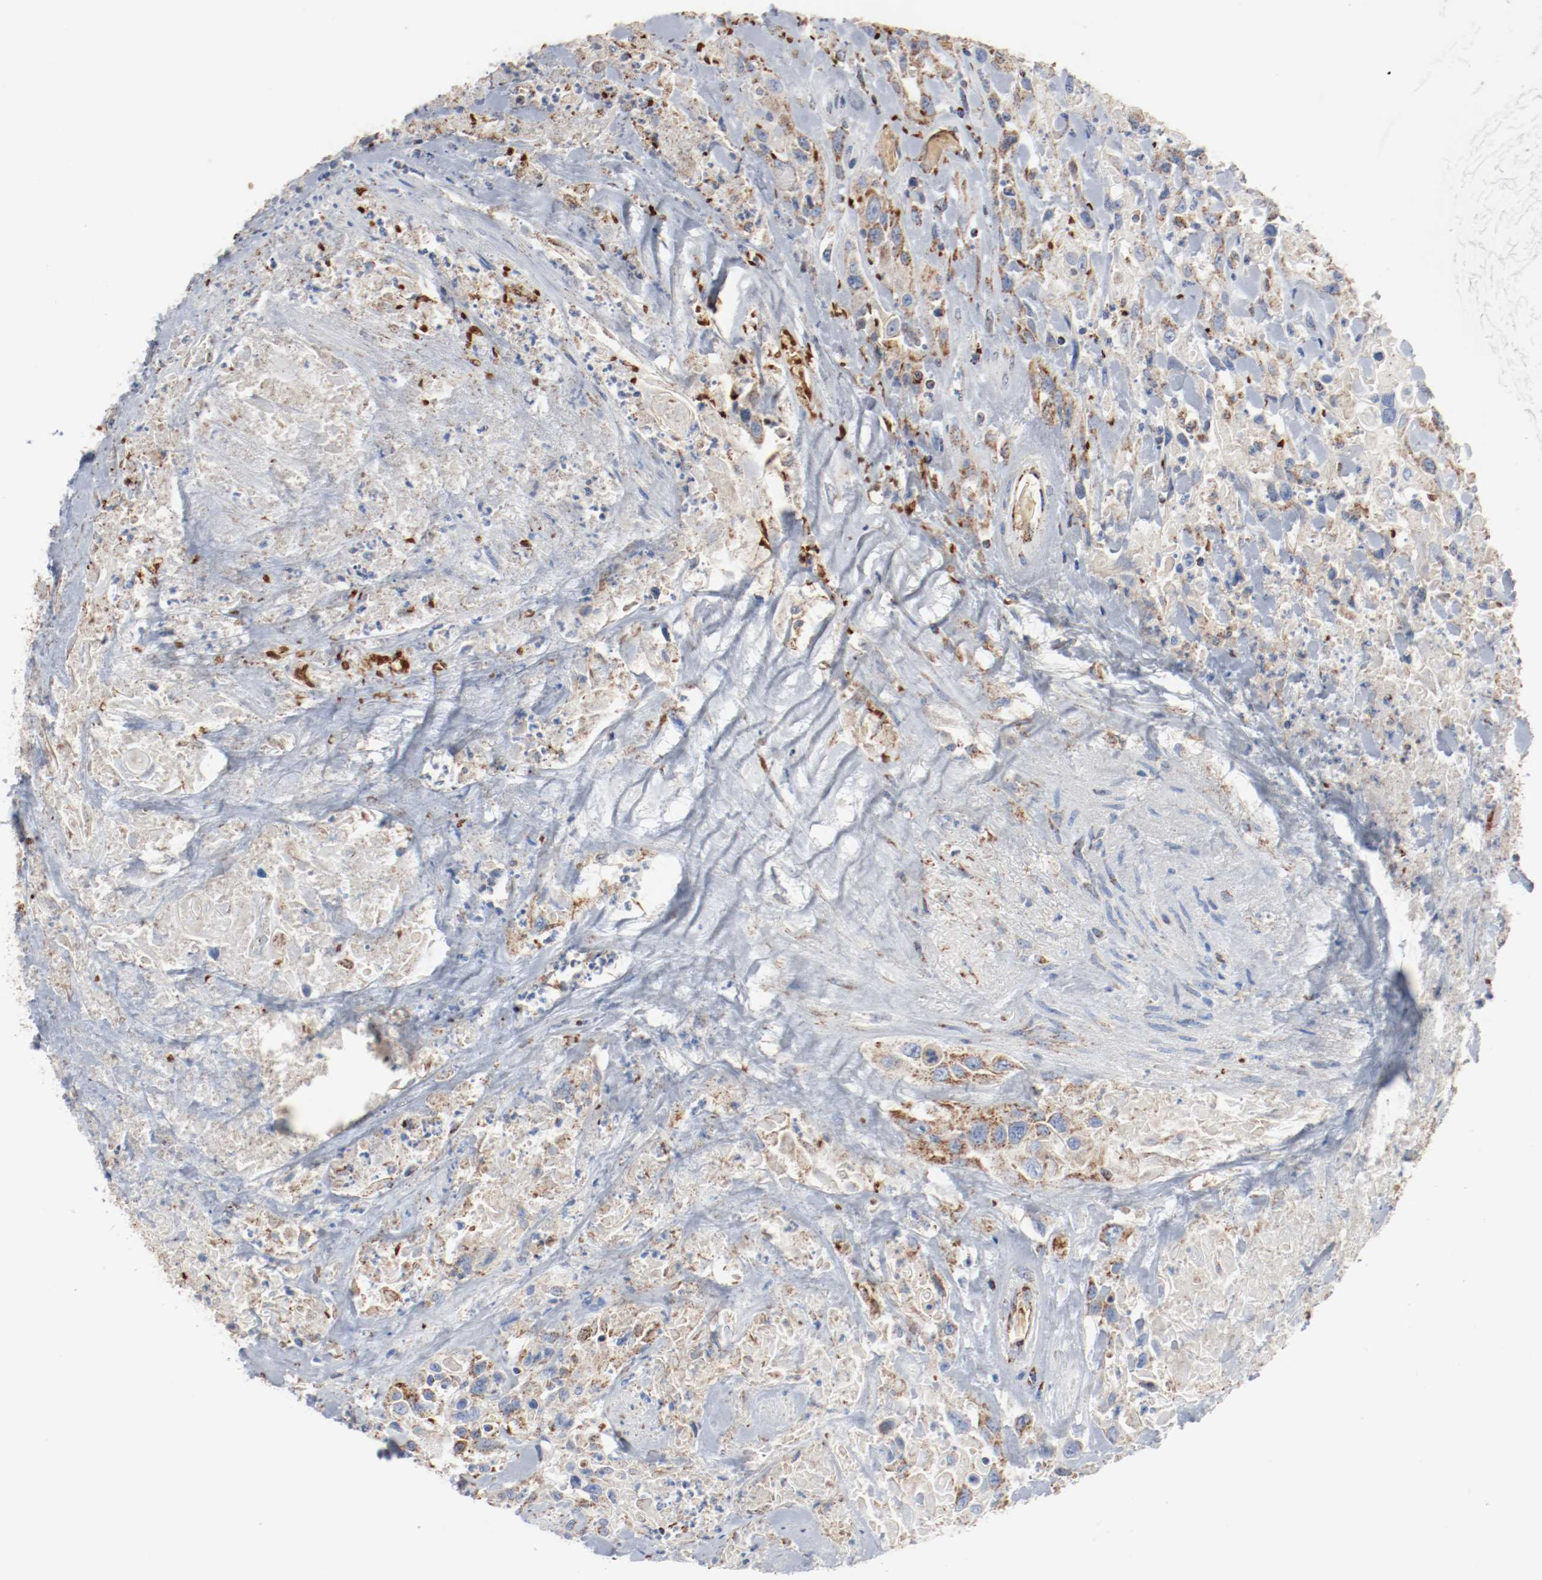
{"staining": {"intensity": "weak", "quantity": ">75%", "location": "cytoplasmic/membranous"}, "tissue": "urothelial cancer", "cell_type": "Tumor cells", "image_type": "cancer", "snomed": [{"axis": "morphology", "description": "Urothelial carcinoma, High grade"}, {"axis": "topography", "description": "Urinary bladder"}], "caption": "Human high-grade urothelial carcinoma stained with a brown dye reveals weak cytoplasmic/membranous positive staining in approximately >75% of tumor cells.", "gene": "NDUFB8", "patient": {"sex": "female", "age": 84}}